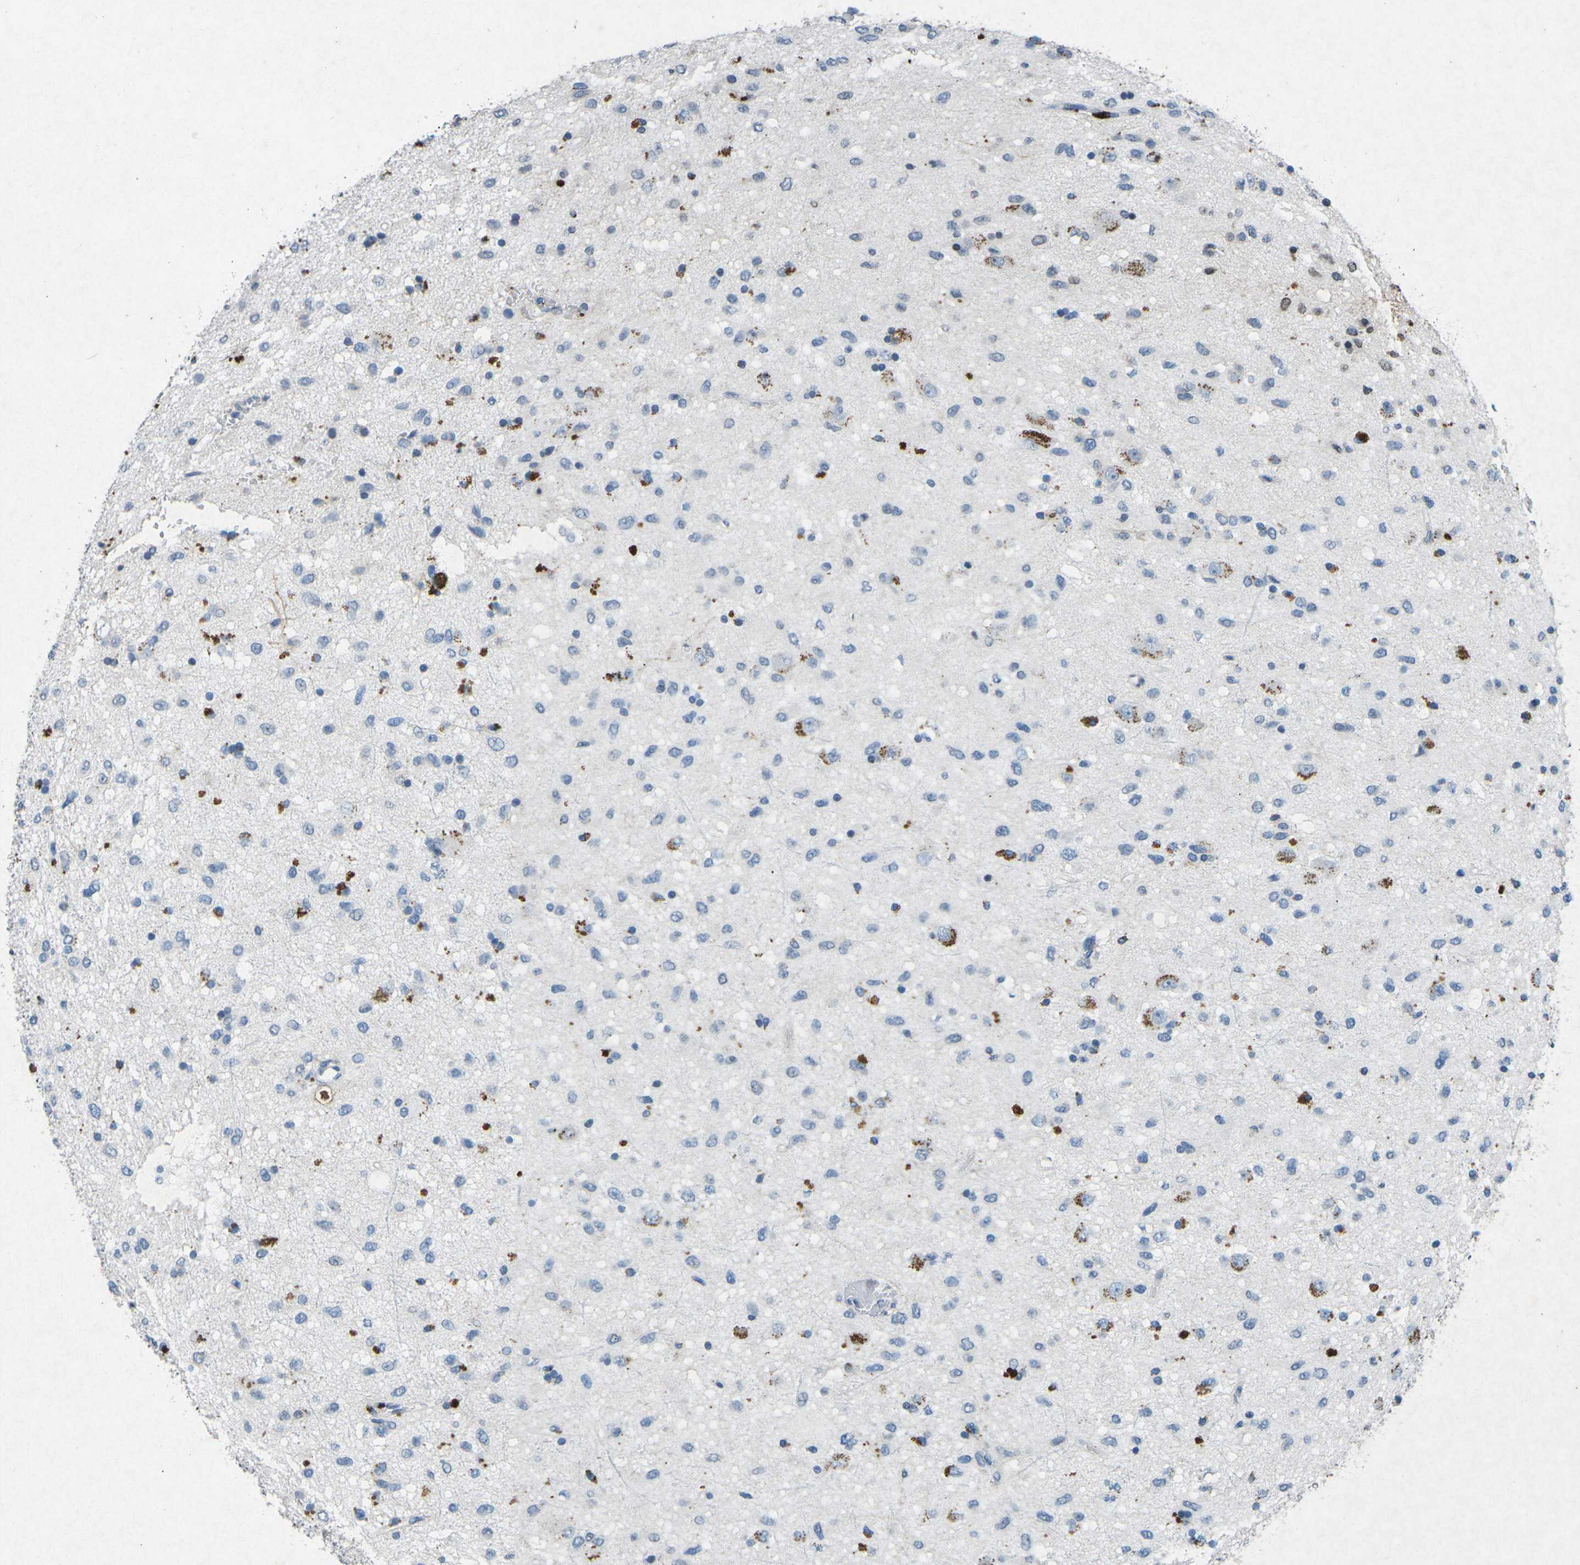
{"staining": {"intensity": "negative", "quantity": "none", "location": "none"}, "tissue": "glioma", "cell_type": "Tumor cells", "image_type": "cancer", "snomed": [{"axis": "morphology", "description": "Glioma, malignant, Low grade"}, {"axis": "topography", "description": "Brain"}], "caption": "Malignant glioma (low-grade) was stained to show a protein in brown. There is no significant positivity in tumor cells.", "gene": "A1BG", "patient": {"sex": "male", "age": 77}}